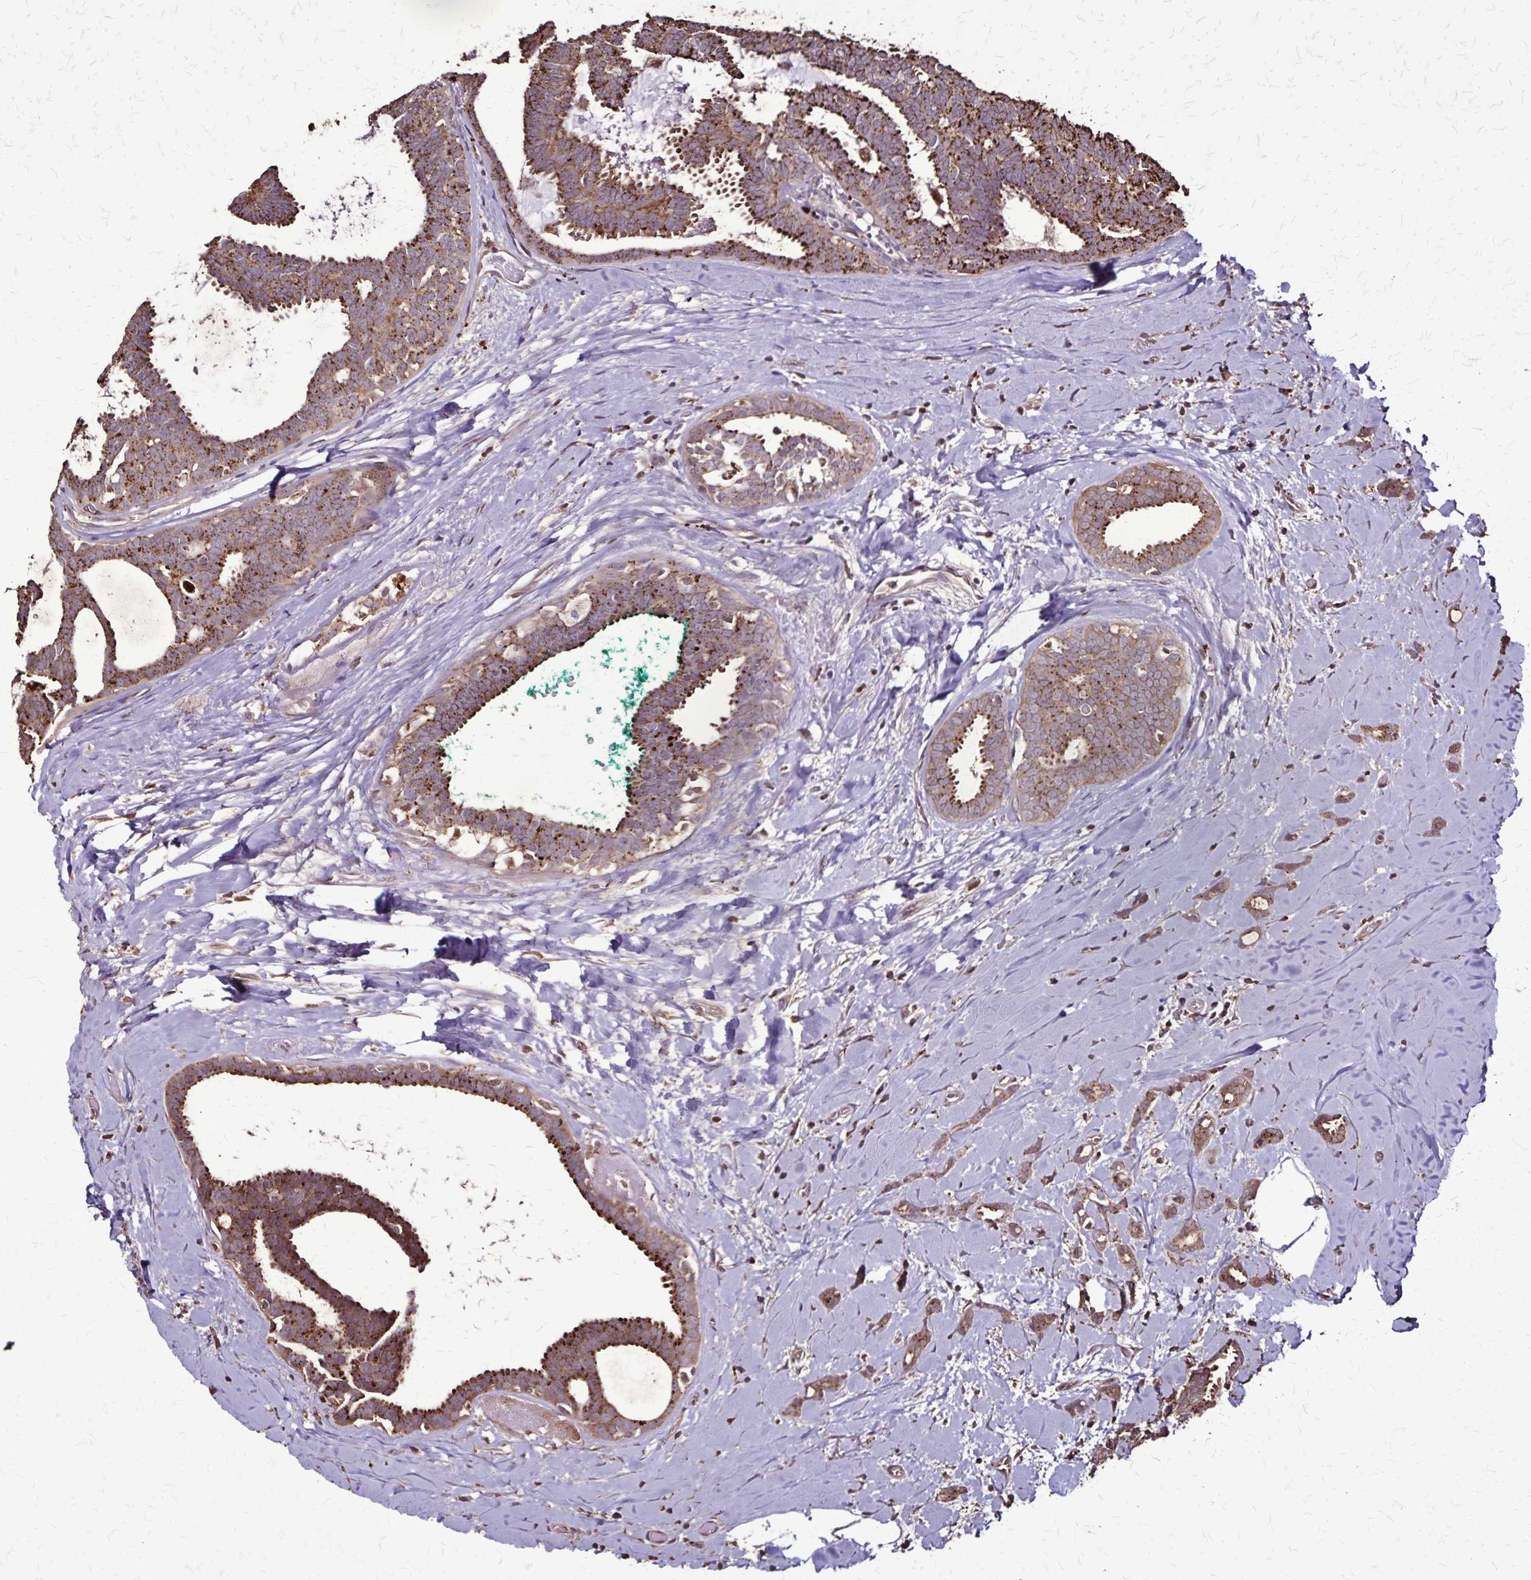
{"staining": {"intensity": "moderate", "quantity": ">75%", "location": "cytoplasmic/membranous"}, "tissue": "breast cancer", "cell_type": "Tumor cells", "image_type": "cancer", "snomed": [{"axis": "morphology", "description": "Intraductal carcinoma, in situ"}, {"axis": "morphology", "description": "Duct carcinoma"}, {"axis": "morphology", "description": "Lobular carcinoma, in situ"}, {"axis": "topography", "description": "Breast"}], "caption": "The immunohistochemical stain labels moderate cytoplasmic/membranous staining in tumor cells of lobular carcinoma in situ (breast) tissue.", "gene": "CHMP1B", "patient": {"sex": "female", "age": 44}}